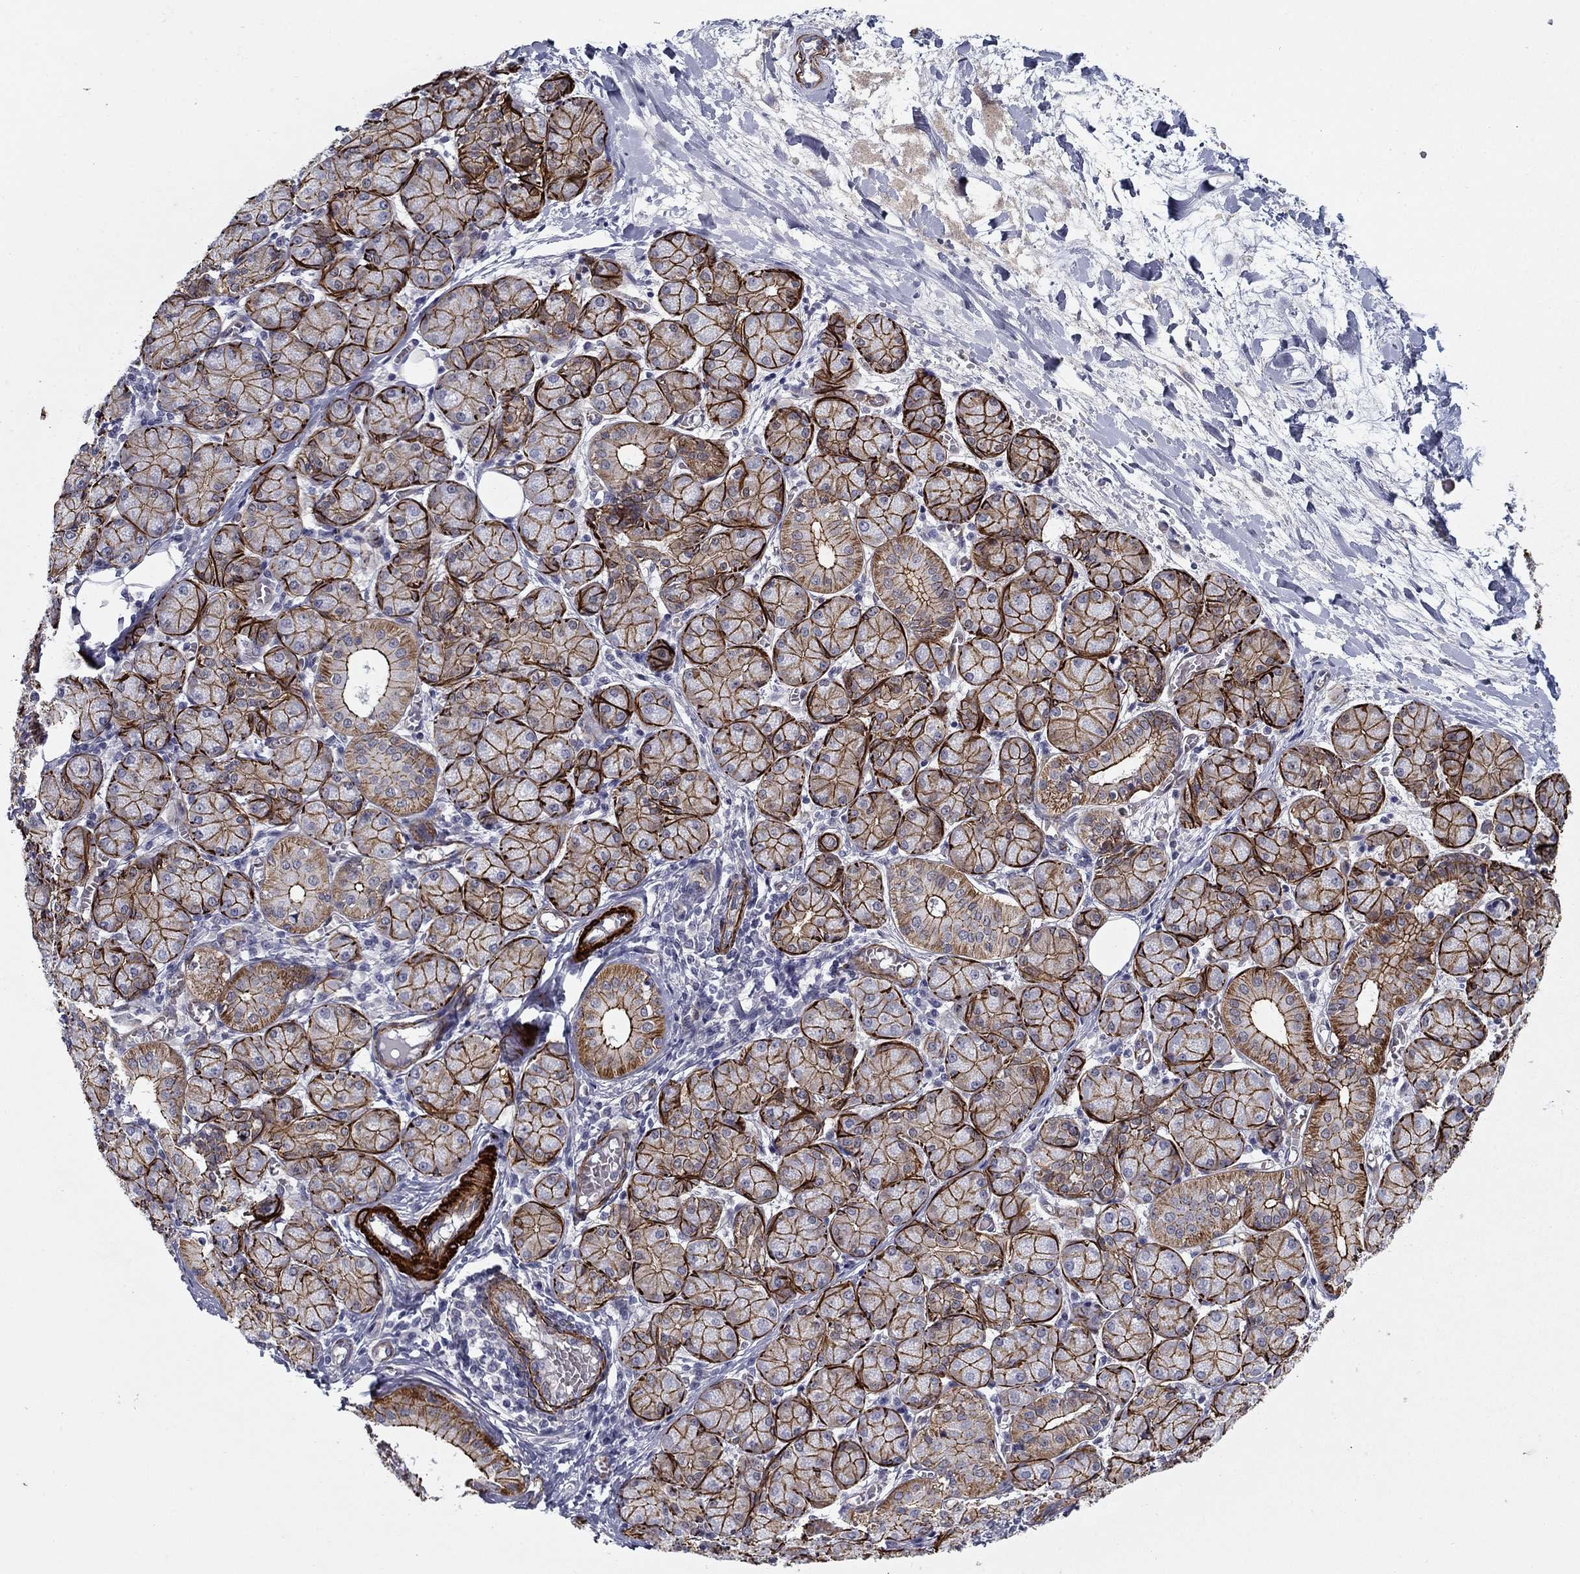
{"staining": {"intensity": "strong", "quantity": ">75%", "location": "cytoplasmic/membranous"}, "tissue": "salivary gland", "cell_type": "Glandular cells", "image_type": "normal", "snomed": [{"axis": "morphology", "description": "Normal tissue, NOS"}, {"axis": "topography", "description": "Salivary gland"}, {"axis": "topography", "description": "Peripheral nerve tissue"}], "caption": "Strong cytoplasmic/membranous expression is present in about >75% of glandular cells in benign salivary gland.", "gene": "KRBA1", "patient": {"sex": "female", "age": 24}}